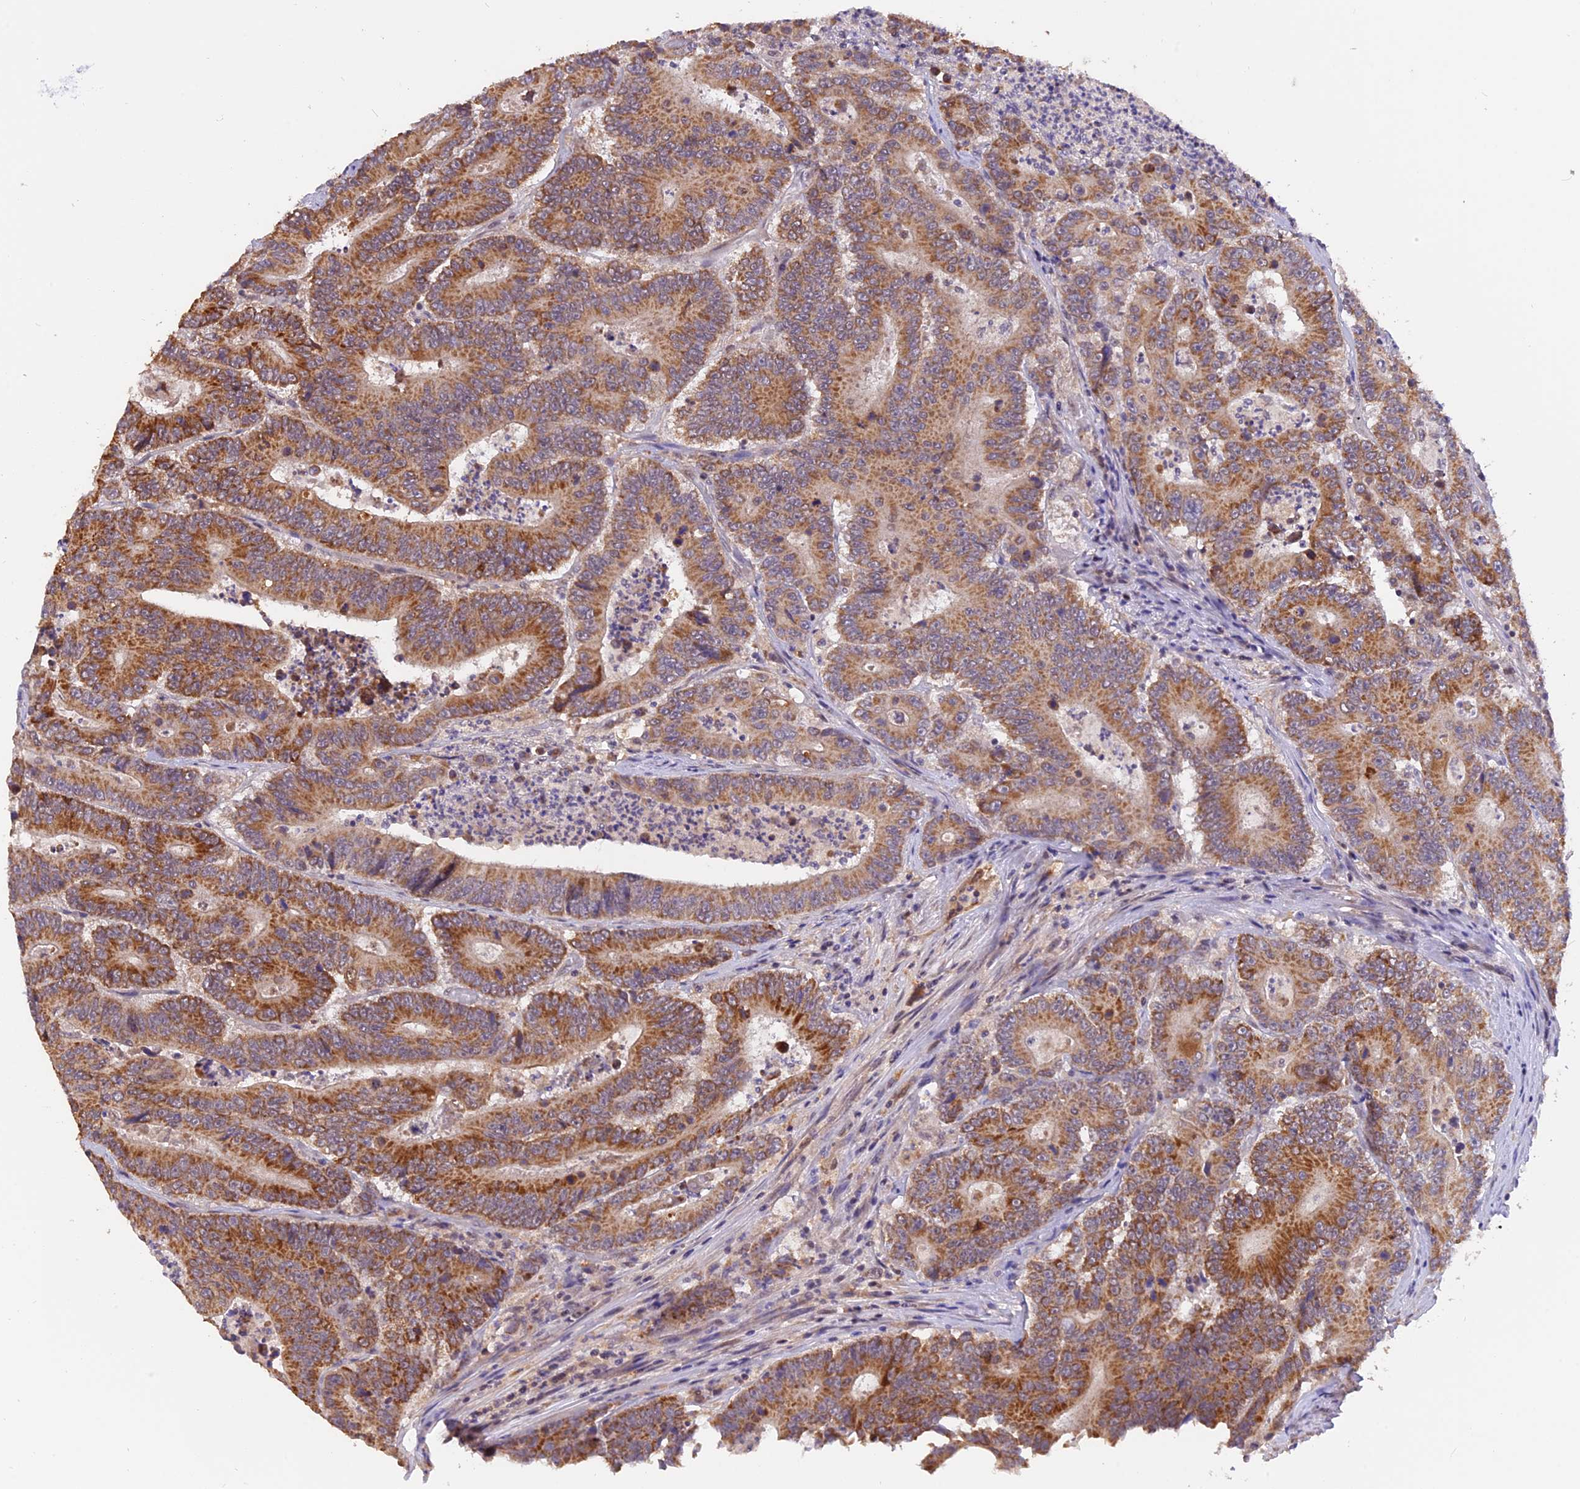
{"staining": {"intensity": "moderate", "quantity": ">75%", "location": "cytoplasmic/membranous"}, "tissue": "colorectal cancer", "cell_type": "Tumor cells", "image_type": "cancer", "snomed": [{"axis": "morphology", "description": "Adenocarcinoma, NOS"}, {"axis": "topography", "description": "Colon"}], "caption": "Adenocarcinoma (colorectal) stained with IHC demonstrates moderate cytoplasmic/membranous positivity in about >75% of tumor cells. (DAB IHC with brightfield microscopy, high magnification).", "gene": "MNS1", "patient": {"sex": "male", "age": 83}}